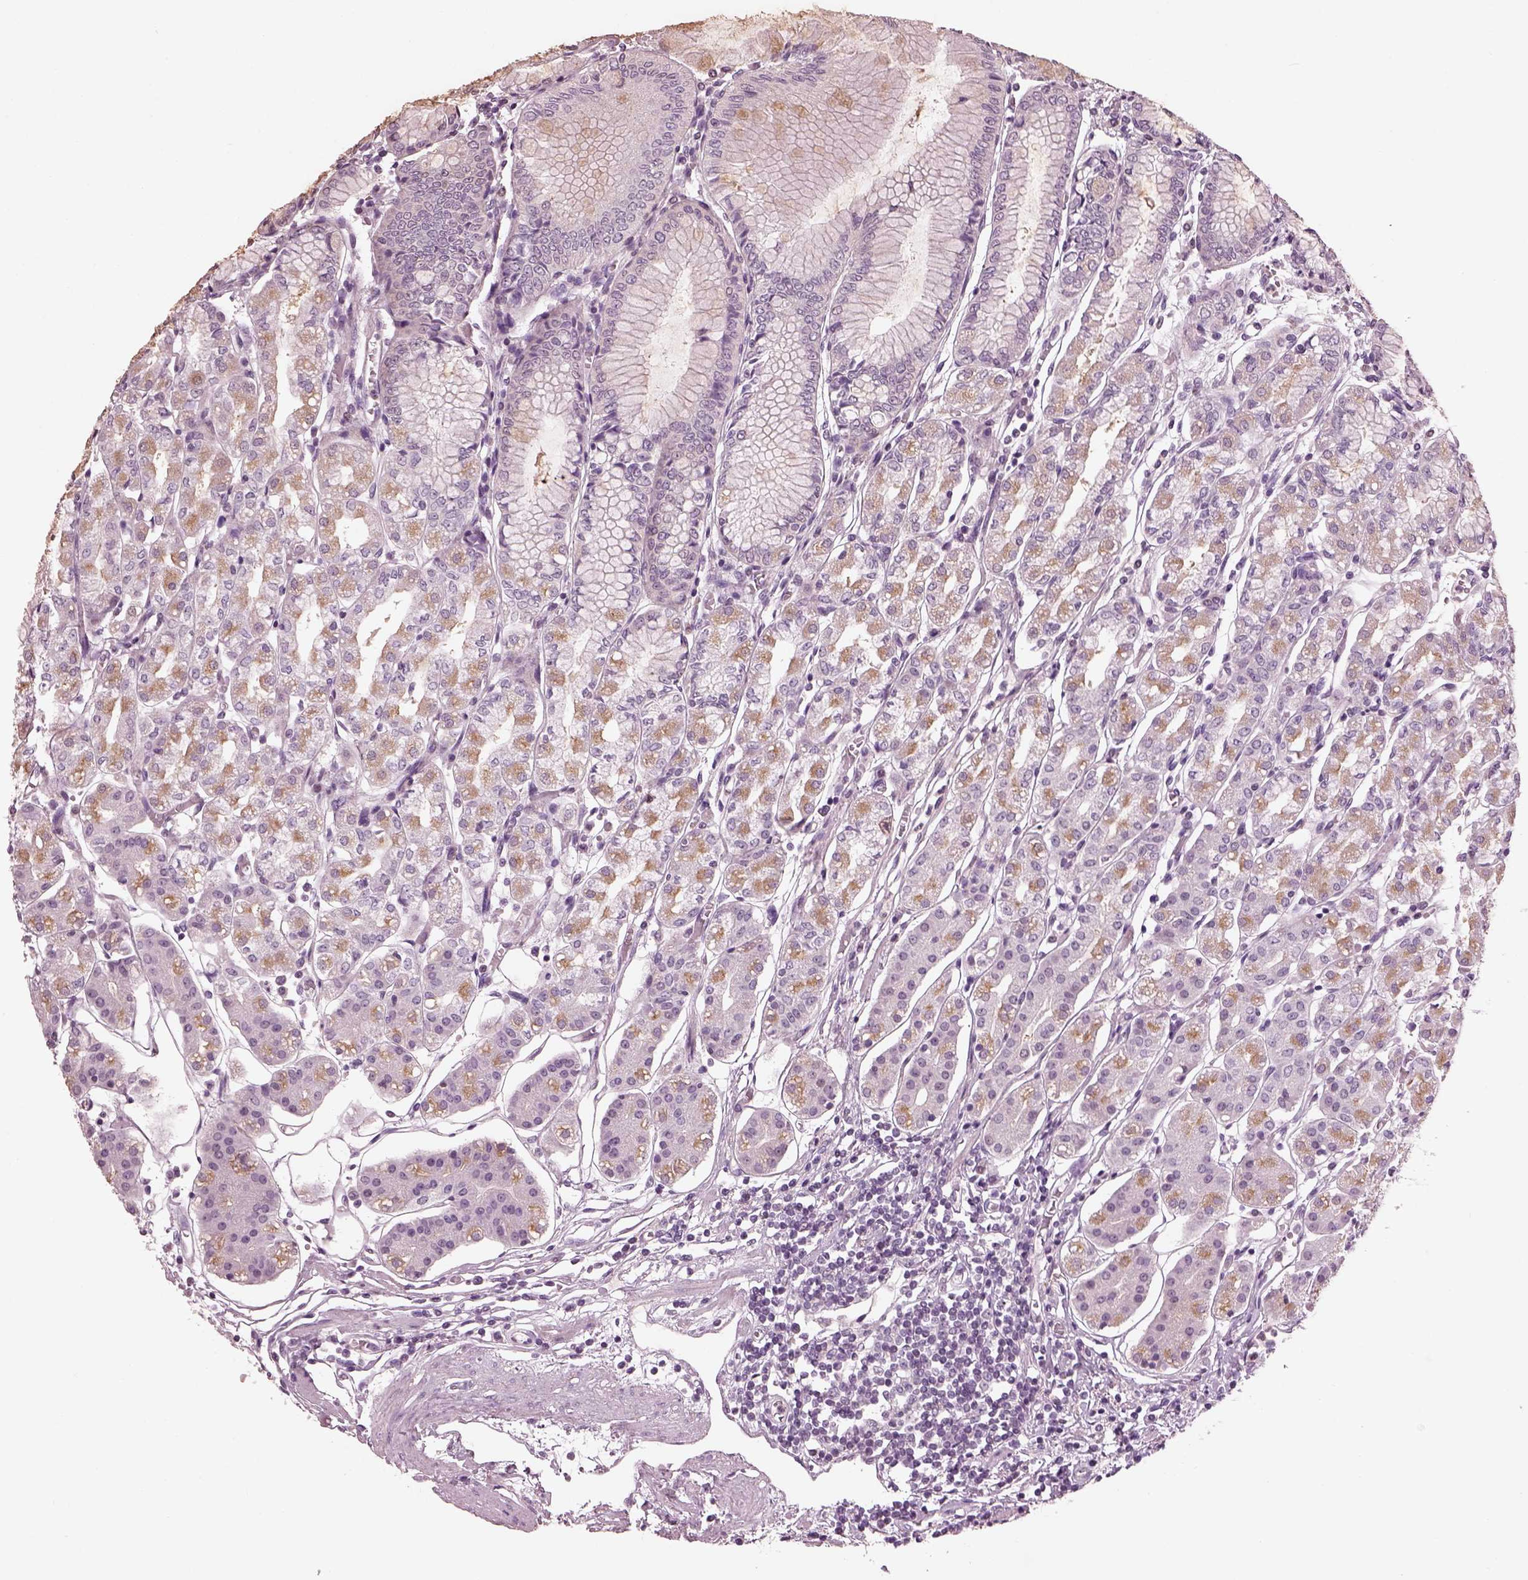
{"staining": {"intensity": "moderate", "quantity": "<25%", "location": "cytoplasmic/membranous"}, "tissue": "stomach", "cell_type": "Glandular cells", "image_type": "normal", "snomed": [{"axis": "morphology", "description": "Normal tissue, NOS"}, {"axis": "topography", "description": "Skeletal muscle"}, {"axis": "topography", "description": "Stomach"}], "caption": "Immunohistochemical staining of normal human stomach displays low levels of moderate cytoplasmic/membranous expression in about <25% of glandular cells. (Brightfield microscopy of DAB IHC at high magnification).", "gene": "BFSP1", "patient": {"sex": "female", "age": 57}}